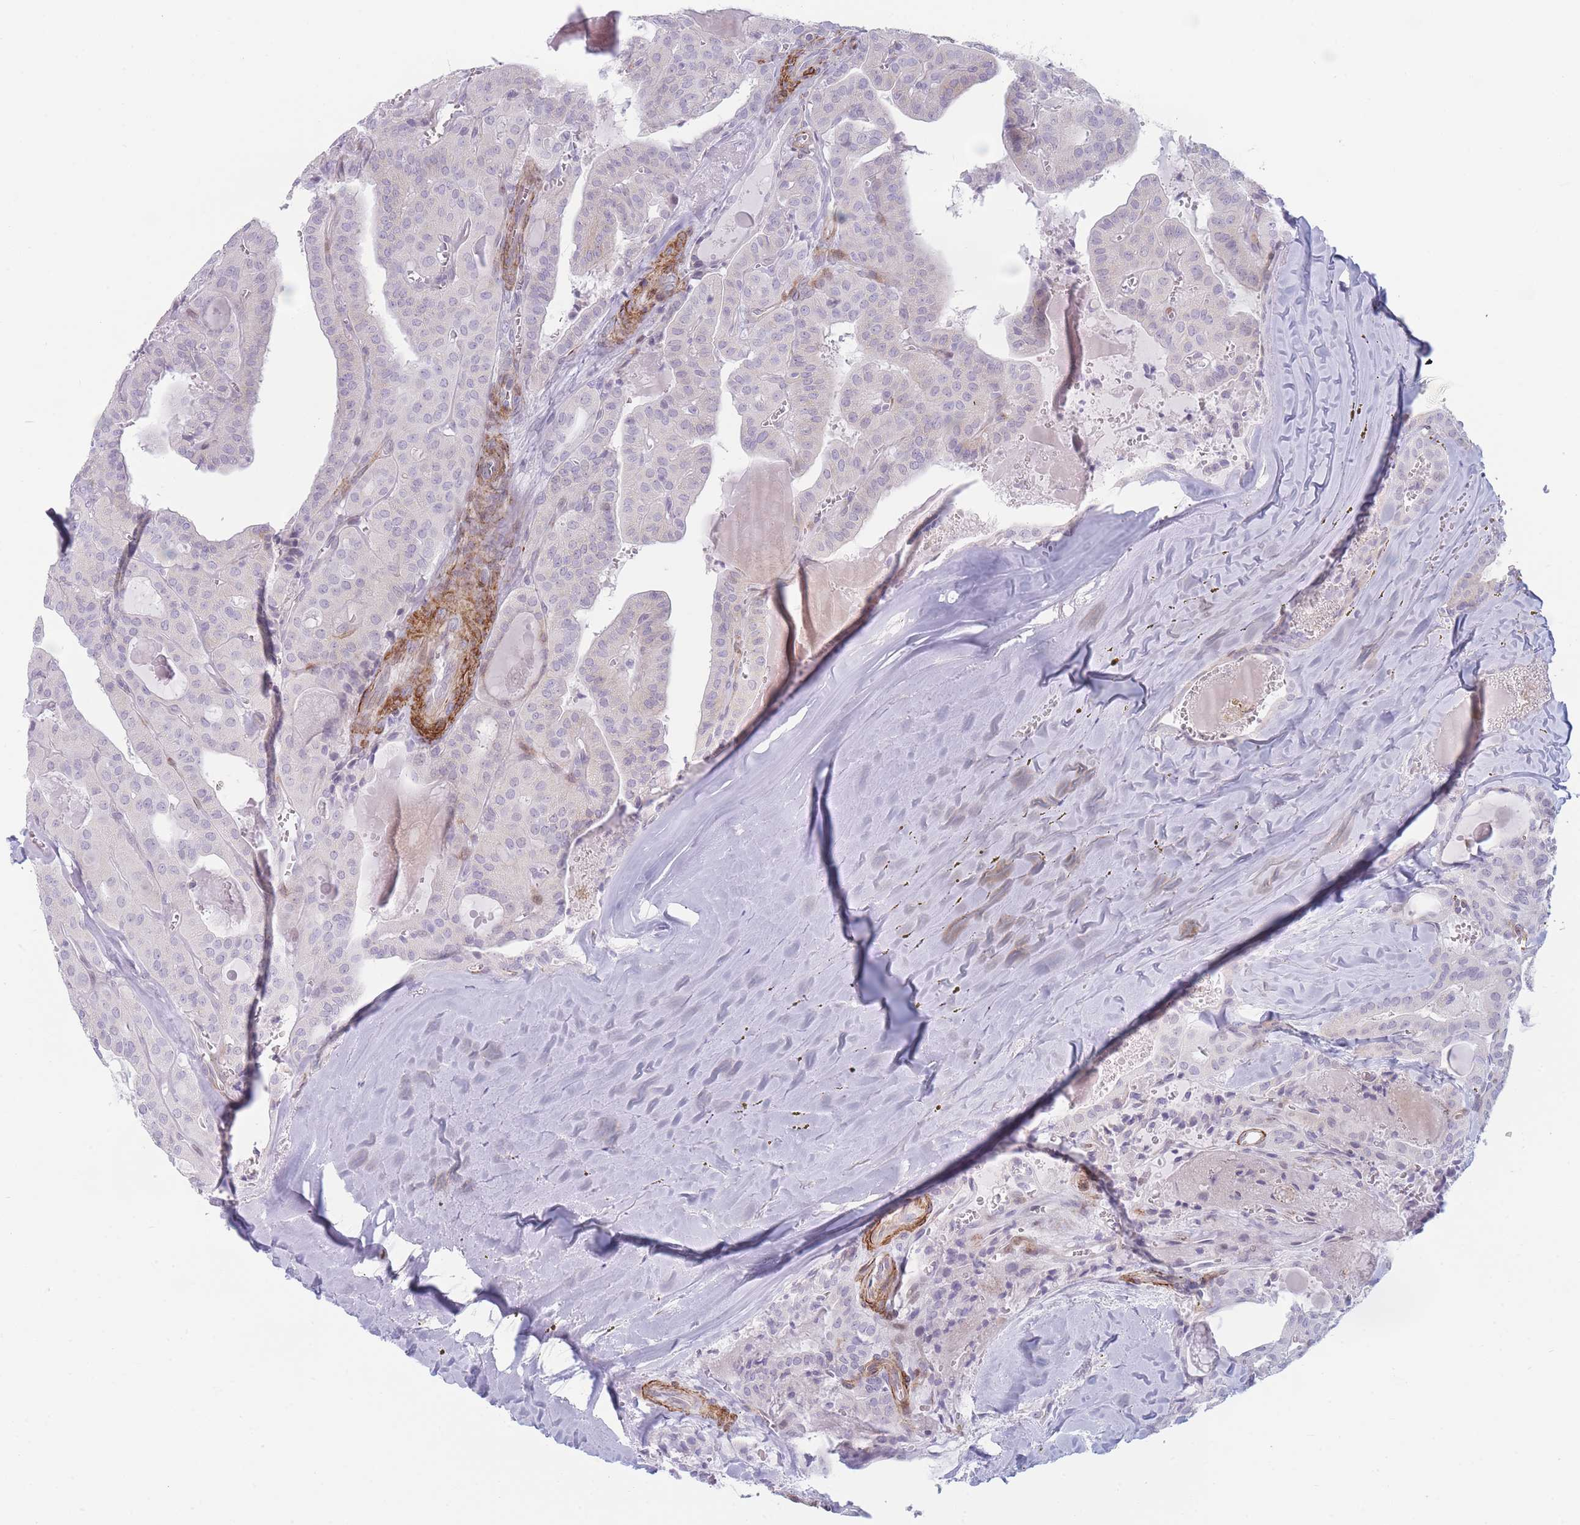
{"staining": {"intensity": "negative", "quantity": "none", "location": "none"}, "tissue": "thyroid cancer", "cell_type": "Tumor cells", "image_type": "cancer", "snomed": [{"axis": "morphology", "description": "Papillary adenocarcinoma, NOS"}, {"axis": "topography", "description": "Thyroid gland"}], "caption": "This is a histopathology image of IHC staining of papillary adenocarcinoma (thyroid), which shows no positivity in tumor cells.", "gene": "IFNA6", "patient": {"sex": "male", "age": 52}}